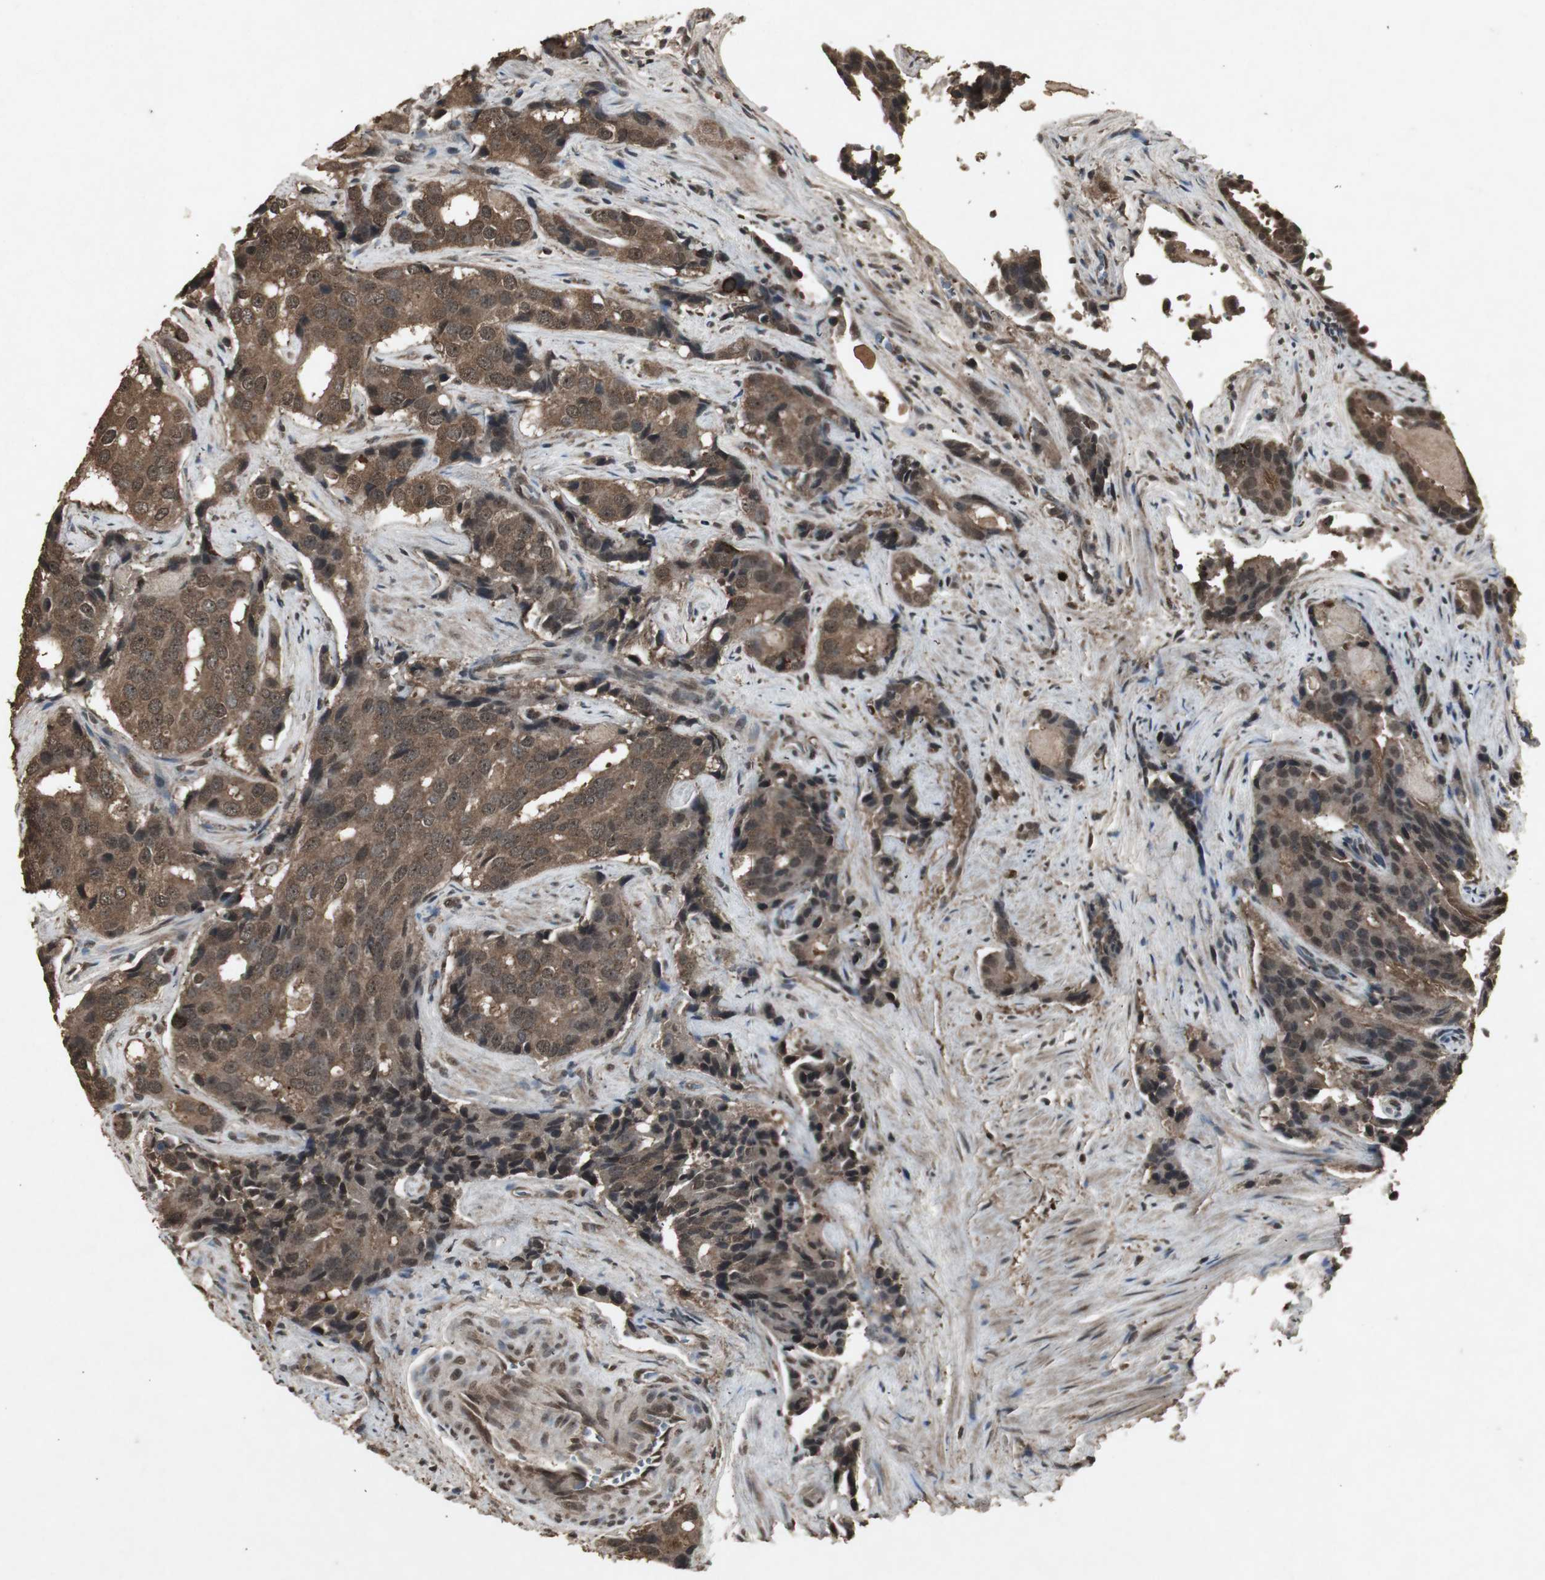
{"staining": {"intensity": "moderate", "quantity": ">75%", "location": "cytoplasmic/membranous,nuclear"}, "tissue": "prostate cancer", "cell_type": "Tumor cells", "image_type": "cancer", "snomed": [{"axis": "morphology", "description": "Adenocarcinoma, High grade"}, {"axis": "topography", "description": "Prostate"}], "caption": "The photomicrograph reveals a brown stain indicating the presence of a protein in the cytoplasmic/membranous and nuclear of tumor cells in prostate cancer.", "gene": "EMX1", "patient": {"sex": "male", "age": 58}}